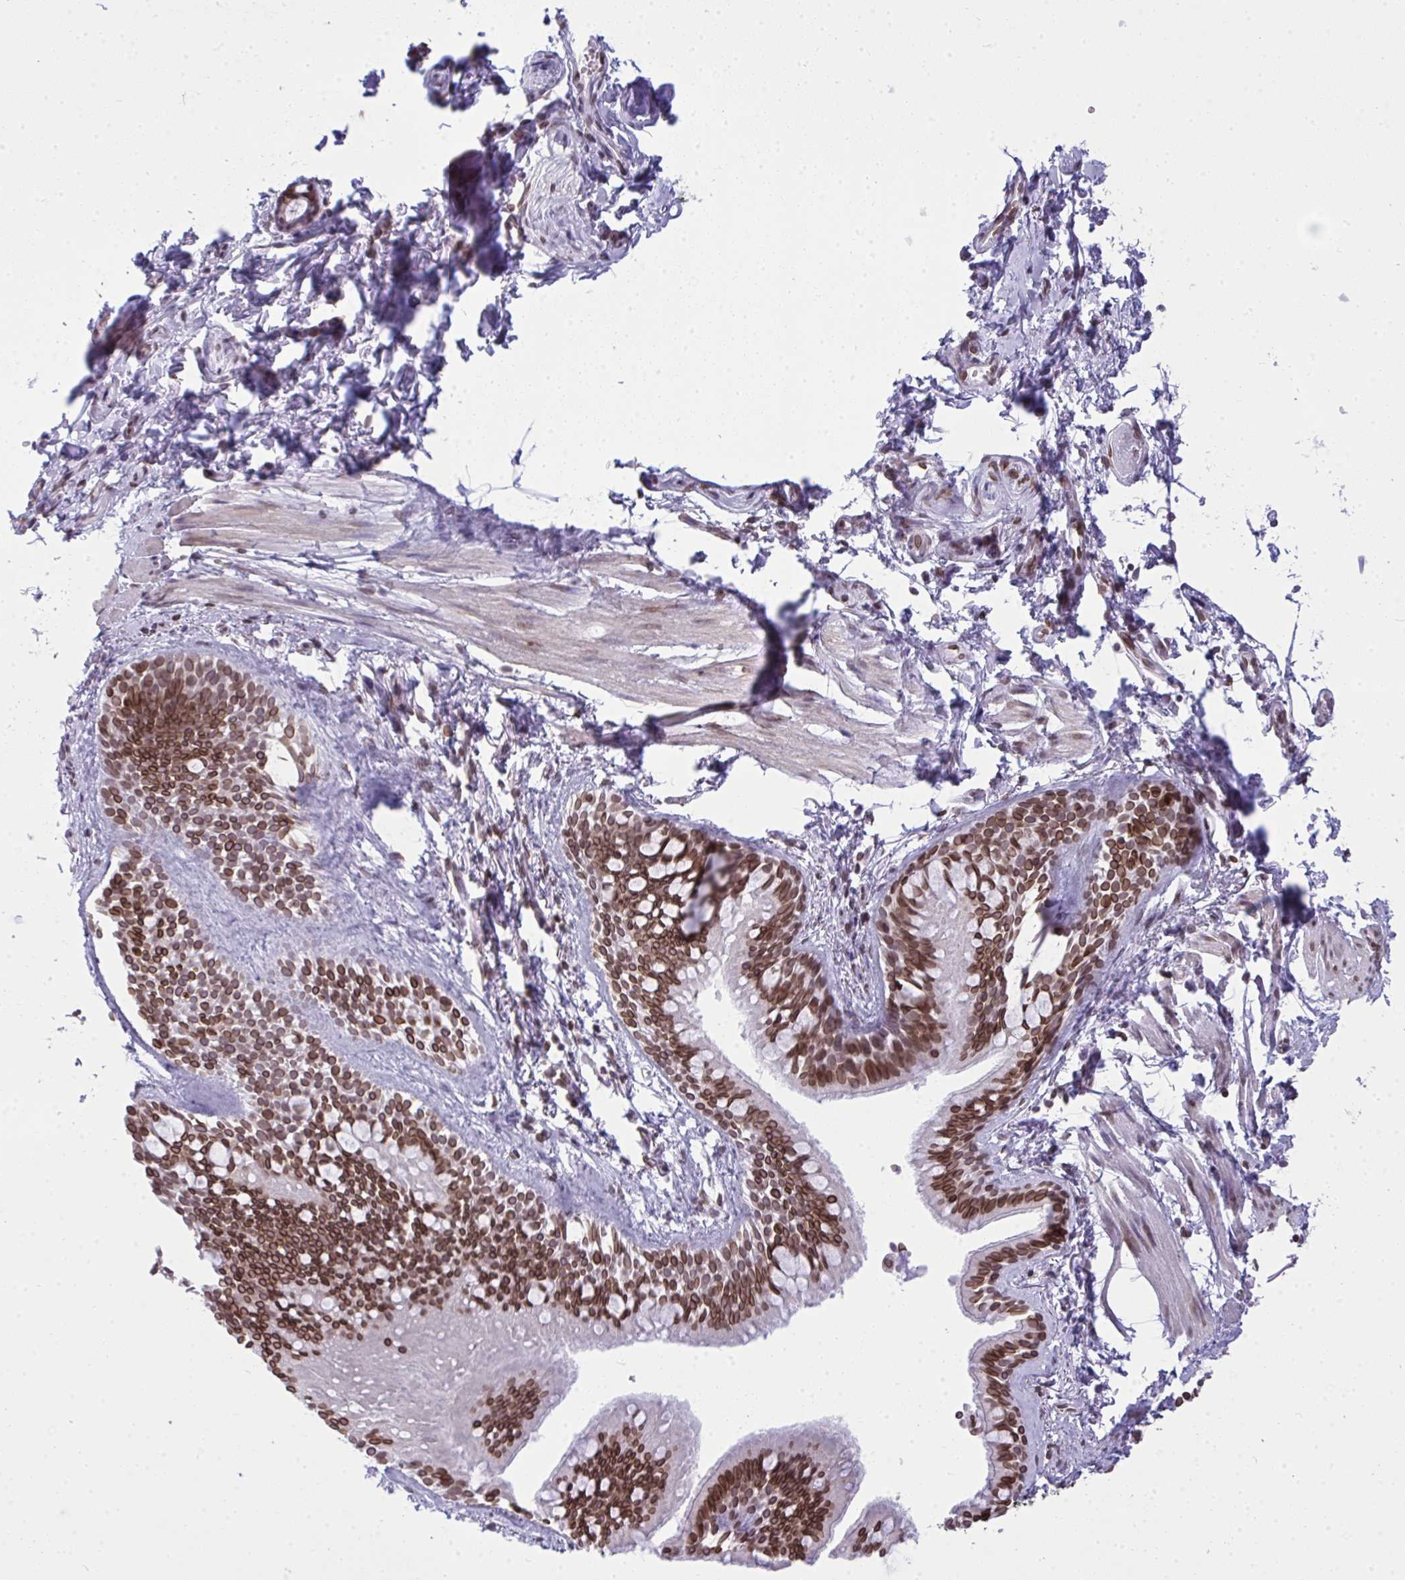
{"staining": {"intensity": "moderate", "quantity": ">75%", "location": "cytoplasmic/membranous,nuclear"}, "tissue": "bronchus", "cell_type": "Respiratory epithelial cells", "image_type": "normal", "snomed": [{"axis": "morphology", "description": "Normal tissue, NOS"}, {"axis": "topography", "description": "Bronchus"}], "caption": "Protein staining of unremarkable bronchus exhibits moderate cytoplasmic/membranous,nuclear positivity in approximately >75% of respiratory epithelial cells.", "gene": "LMNB2", "patient": {"sex": "female", "age": 59}}